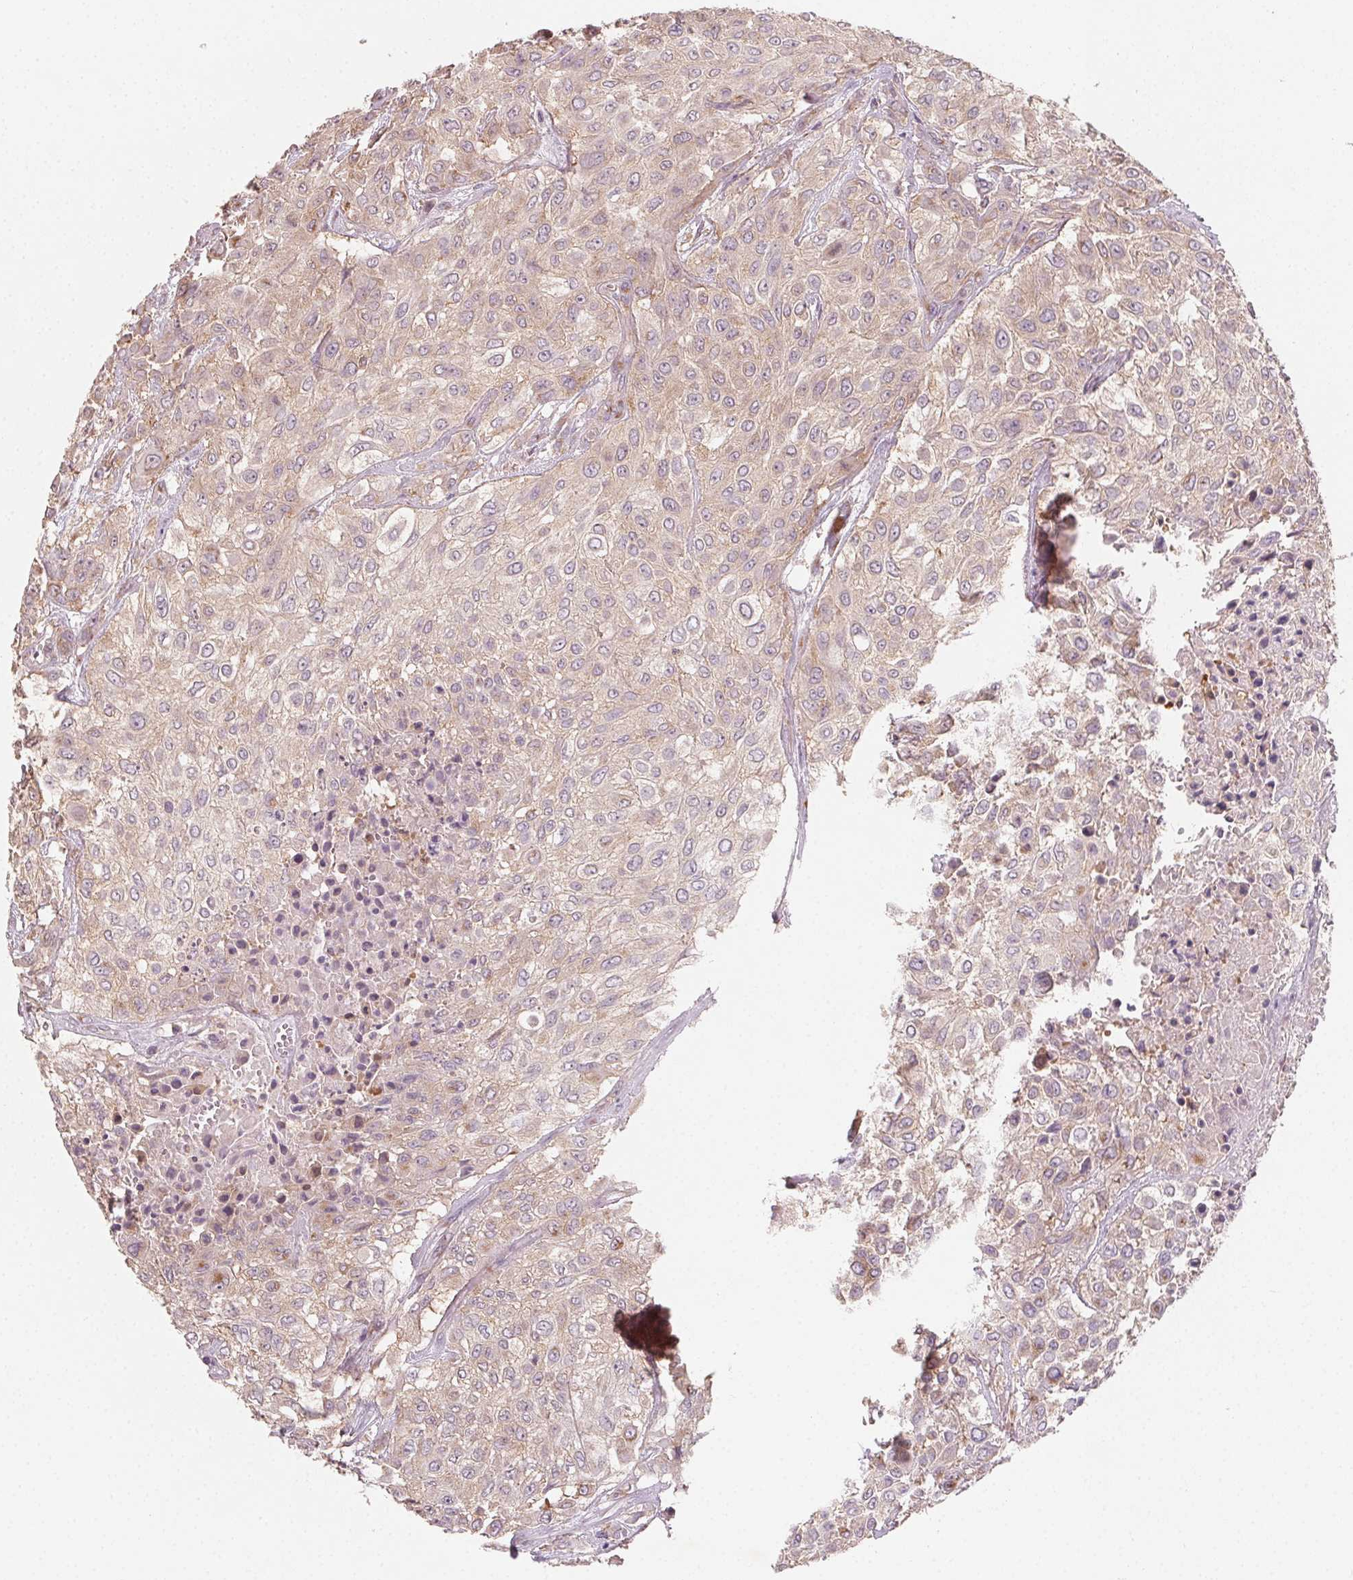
{"staining": {"intensity": "weak", "quantity": ">75%", "location": "cytoplasmic/membranous"}, "tissue": "urothelial cancer", "cell_type": "Tumor cells", "image_type": "cancer", "snomed": [{"axis": "morphology", "description": "Urothelial carcinoma, High grade"}, {"axis": "topography", "description": "Urinary bladder"}], "caption": "There is low levels of weak cytoplasmic/membranous staining in tumor cells of high-grade urothelial carcinoma, as demonstrated by immunohistochemical staining (brown color).", "gene": "AP1S1", "patient": {"sex": "male", "age": 57}}